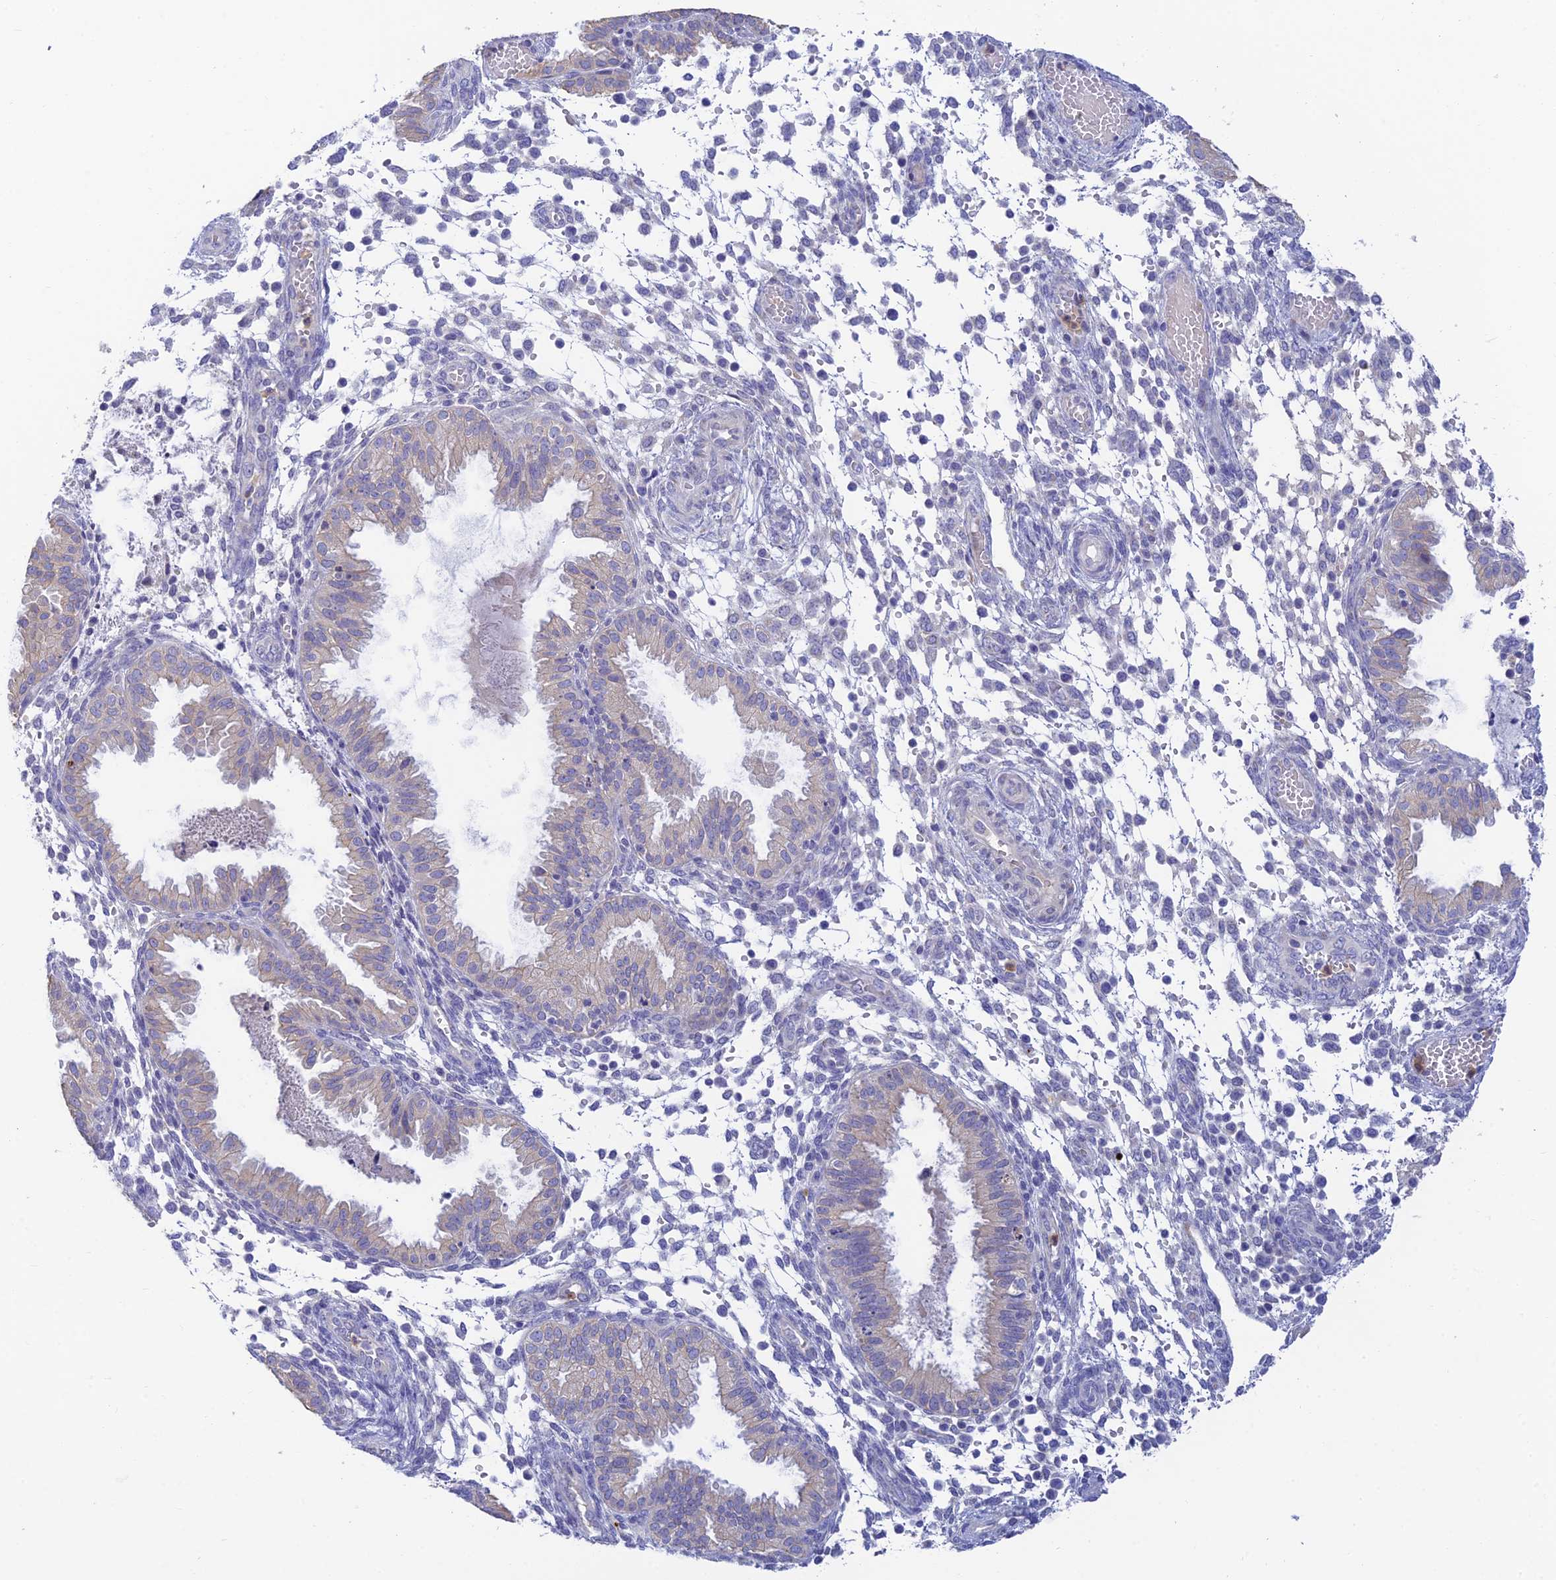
{"staining": {"intensity": "negative", "quantity": "none", "location": "none"}, "tissue": "endometrium", "cell_type": "Cells in endometrial stroma", "image_type": "normal", "snomed": [{"axis": "morphology", "description": "Normal tissue, NOS"}, {"axis": "topography", "description": "Endometrium"}], "caption": "IHC of unremarkable endometrium reveals no staining in cells in endometrial stroma.", "gene": "INTS13", "patient": {"sex": "female", "age": 33}}